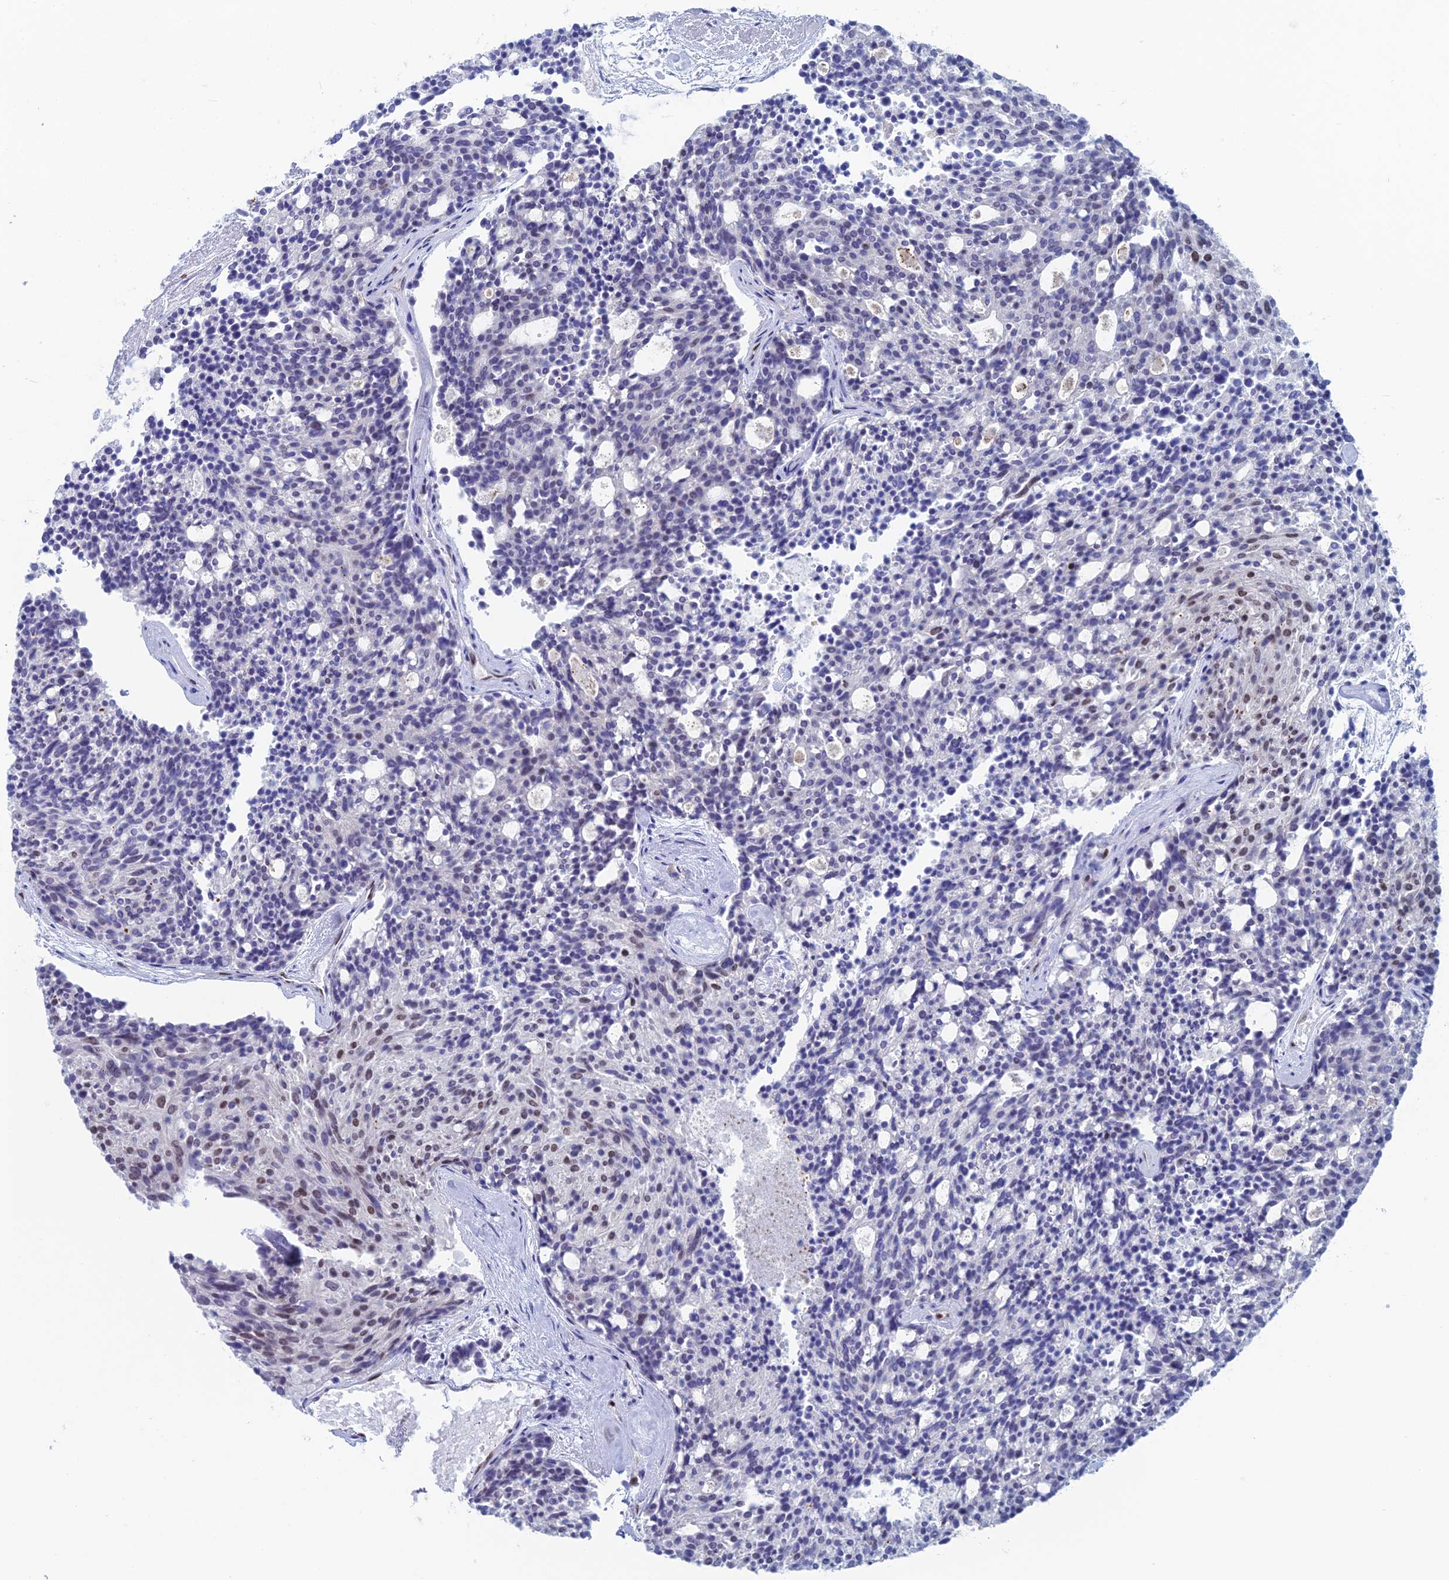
{"staining": {"intensity": "weak", "quantity": "<25%", "location": "nuclear"}, "tissue": "carcinoid", "cell_type": "Tumor cells", "image_type": "cancer", "snomed": [{"axis": "morphology", "description": "Carcinoid, malignant, NOS"}, {"axis": "topography", "description": "Pancreas"}], "caption": "This is an immunohistochemistry photomicrograph of human malignant carcinoid. There is no positivity in tumor cells.", "gene": "NOL4L", "patient": {"sex": "female", "age": 54}}